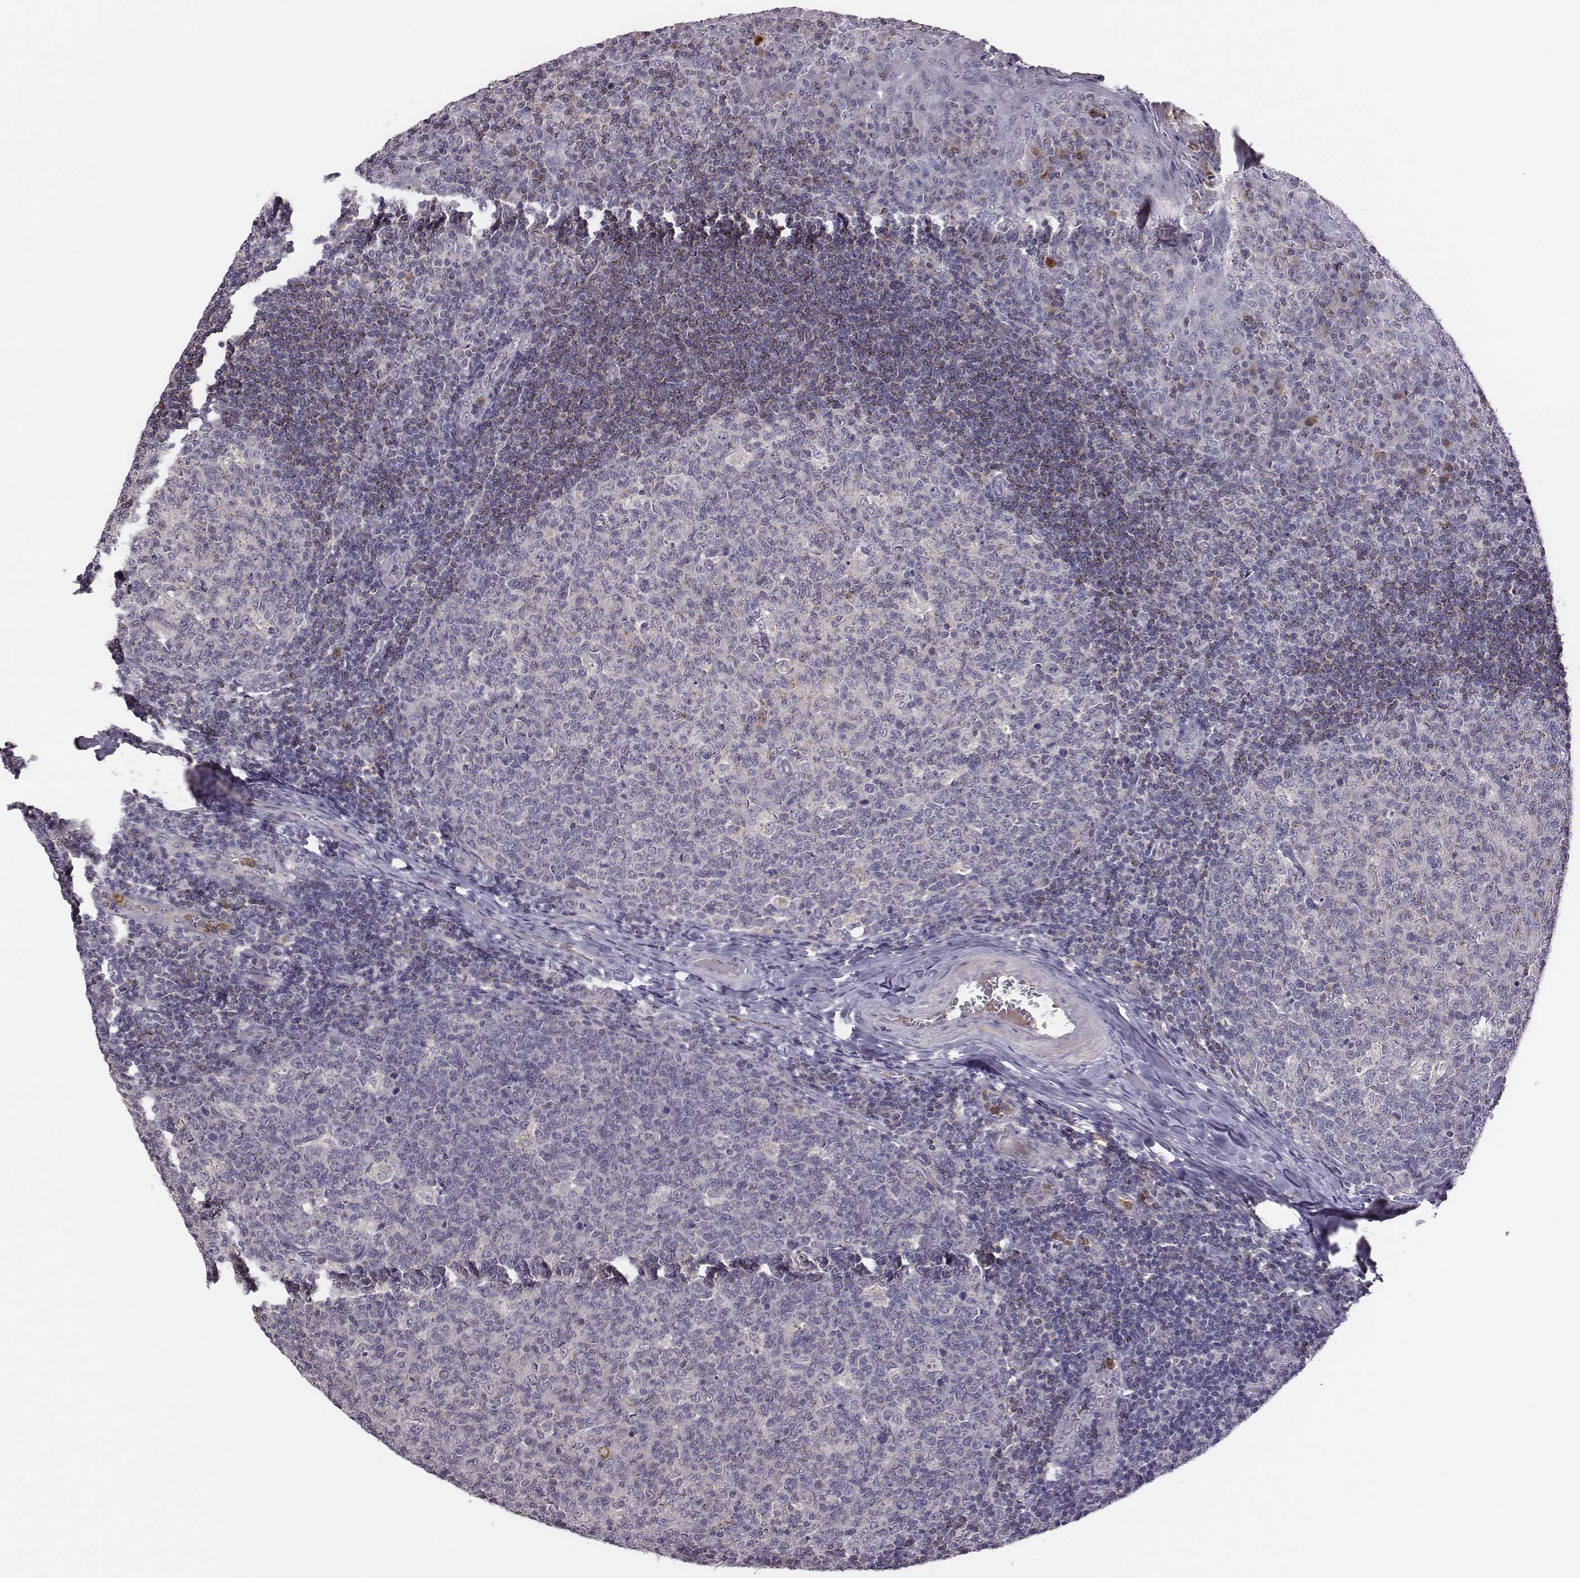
{"staining": {"intensity": "negative", "quantity": "none", "location": "none"}, "tissue": "tonsil", "cell_type": "Germinal center cells", "image_type": "normal", "snomed": [{"axis": "morphology", "description": "Normal tissue, NOS"}, {"axis": "topography", "description": "Tonsil"}], "caption": "Immunohistochemistry (IHC) micrograph of benign human tonsil stained for a protein (brown), which demonstrates no staining in germinal center cells. Nuclei are stained in blue.", "gene": "KMO", "patient": {"sex": "female", "age": 13}}